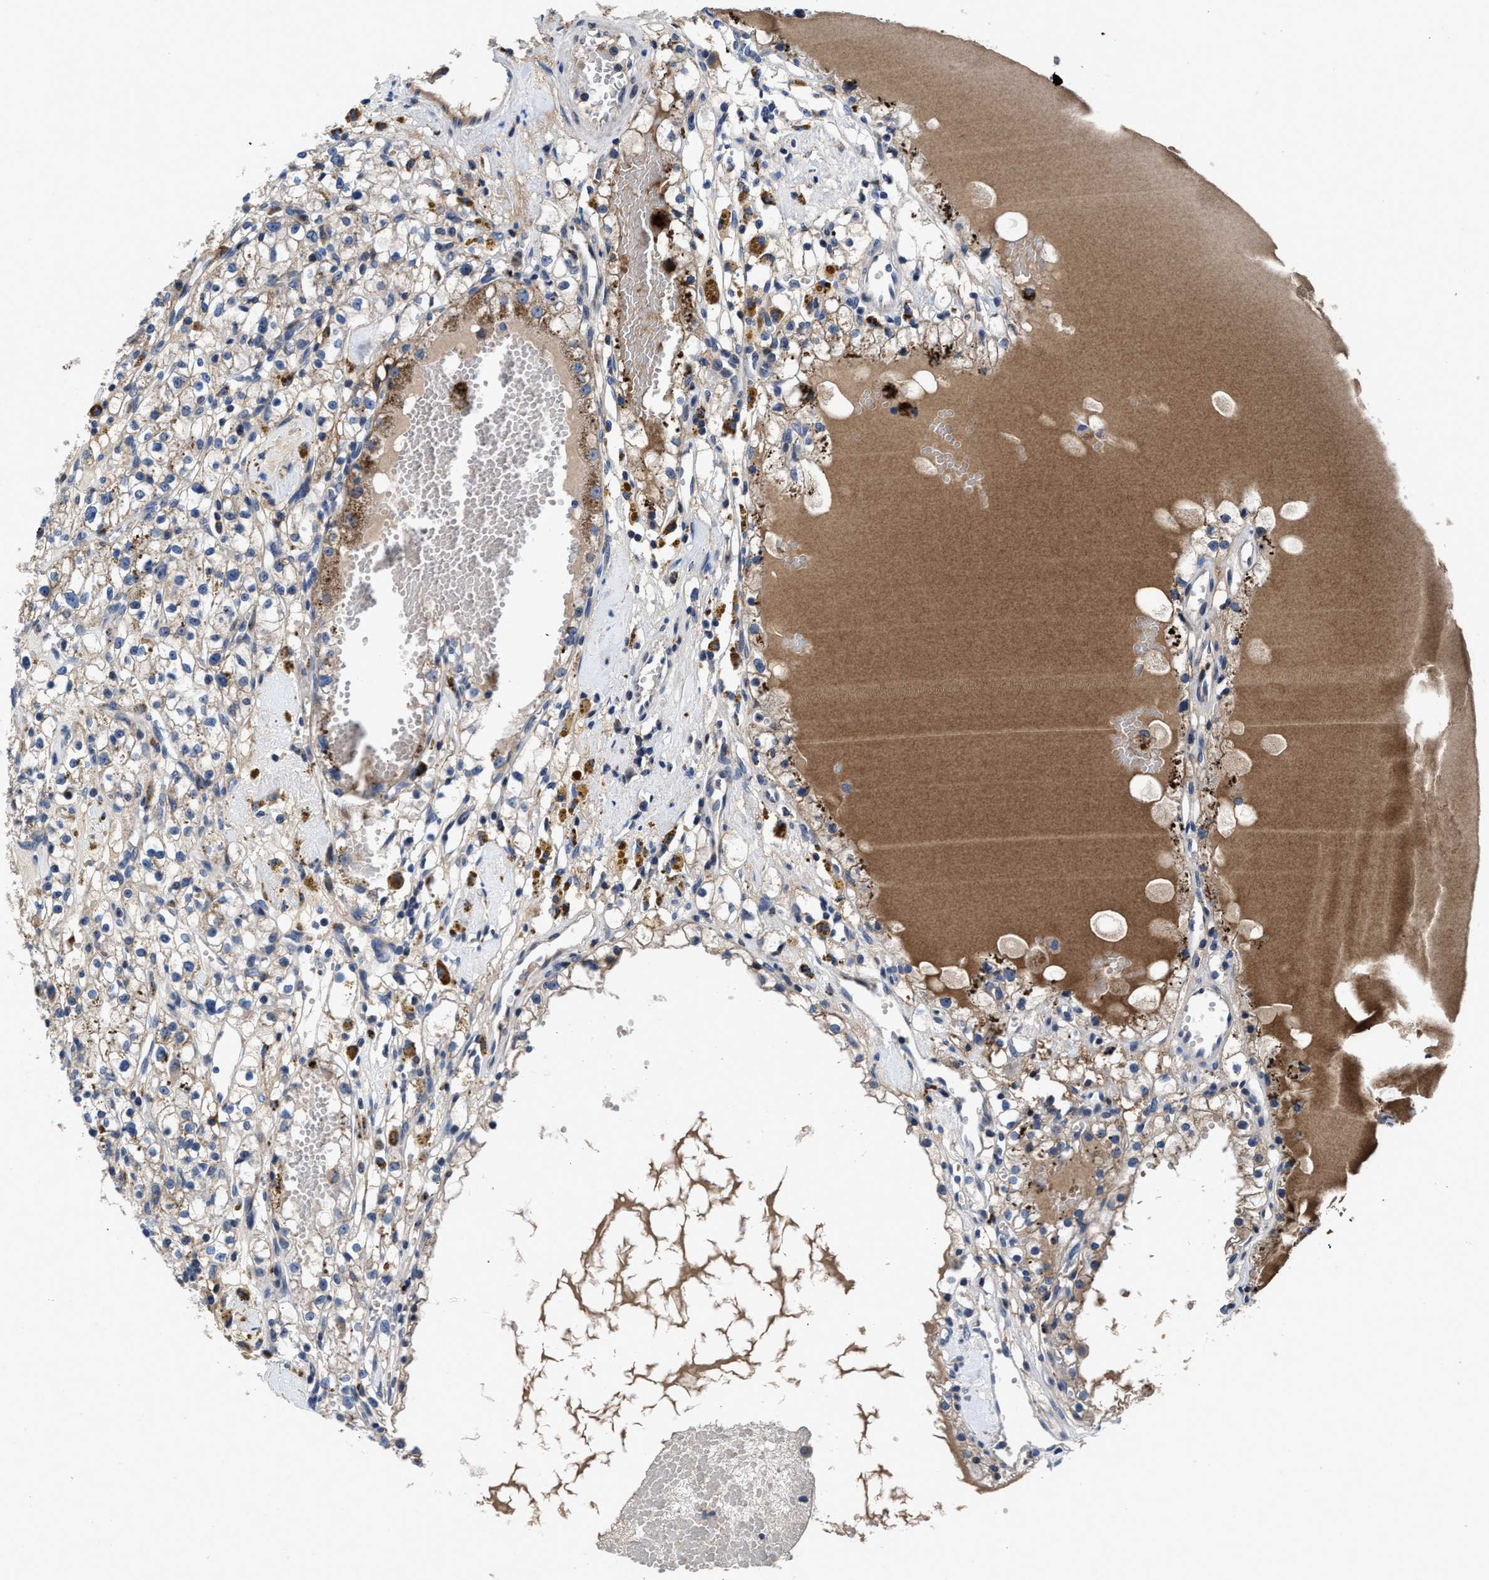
{"staining": {"intensity": "weak", "quantity": ">75%", "location": "cytoplasmic/membranous"}, "tissue": "renal cancer", "cell_type": "Tumor cells", "image_type": "cancer", "snomed": [{"axis": "morphology", "description": "Adenocarcinoma, NOS"}, {"axis": "topography", "description": "Kidney"}], "caption": "An immunohistochemistry photomicrograph of tumor tissue is shown. Protein staining in brown shows weak cytoplasmic/membranous positivity in renal cancer (adenocarcinoma) within tumor cells.", "gene": "CACNA1D", "patient": {"sex": "male", "age": 56}}